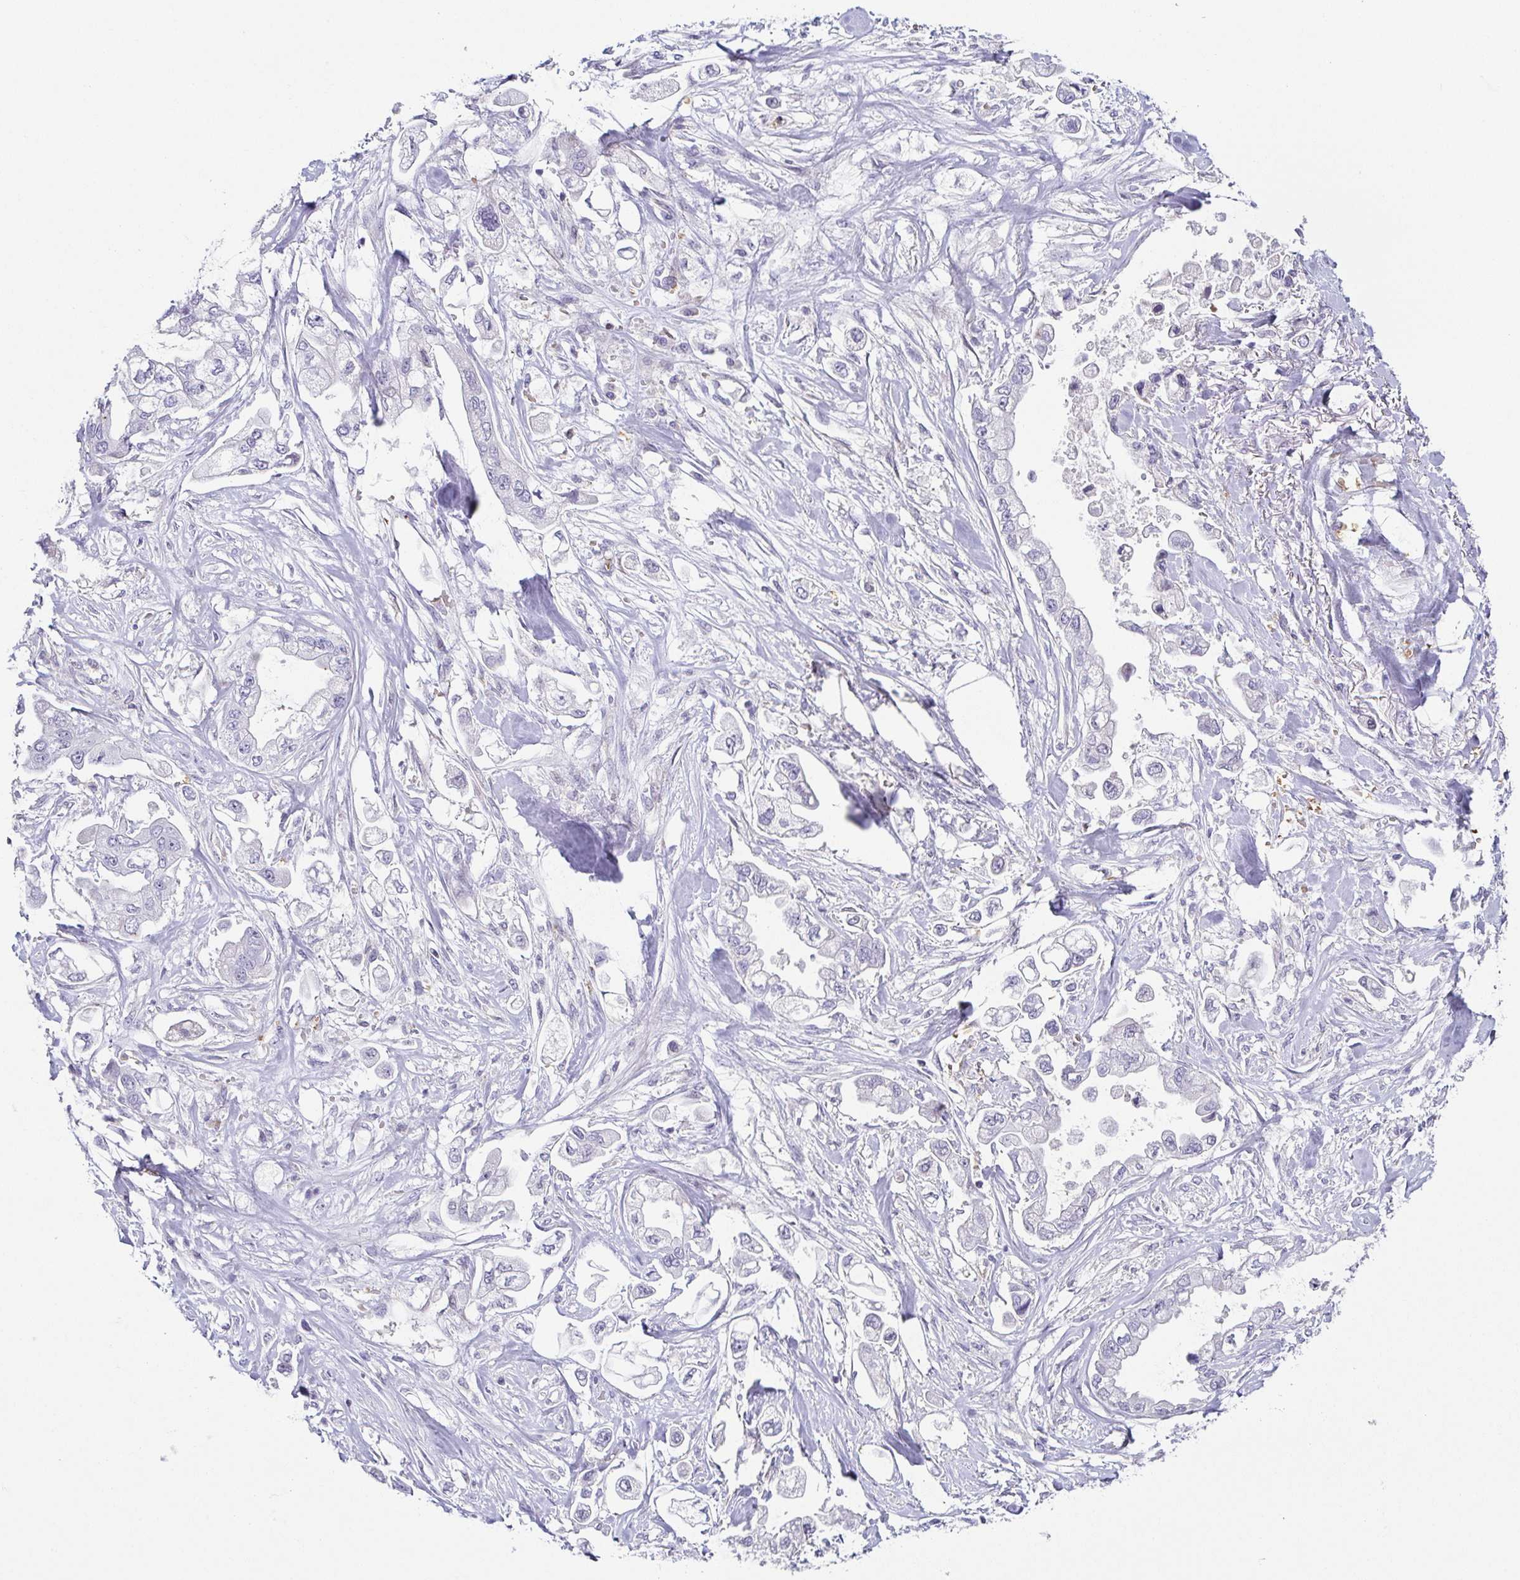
{"staining": {"intensity": "negative", "quantity": "none", "location": "none"}, "tissue": "stomach cancer", "cell_type": "Tumor cells", "image_type": "cancer", "snomed": [{"axis": "morphology", "description": "Adenocarcinoma, NOS"}, {"axis": "topography", "description": "Stomach"}], "caption": "An image of stomach cancer (adenocarcinoma) stained for a protein displays no brown staining in tumor cells.", "gene": "FAM162B", "patient": {"sex": "male", "age": 62}}